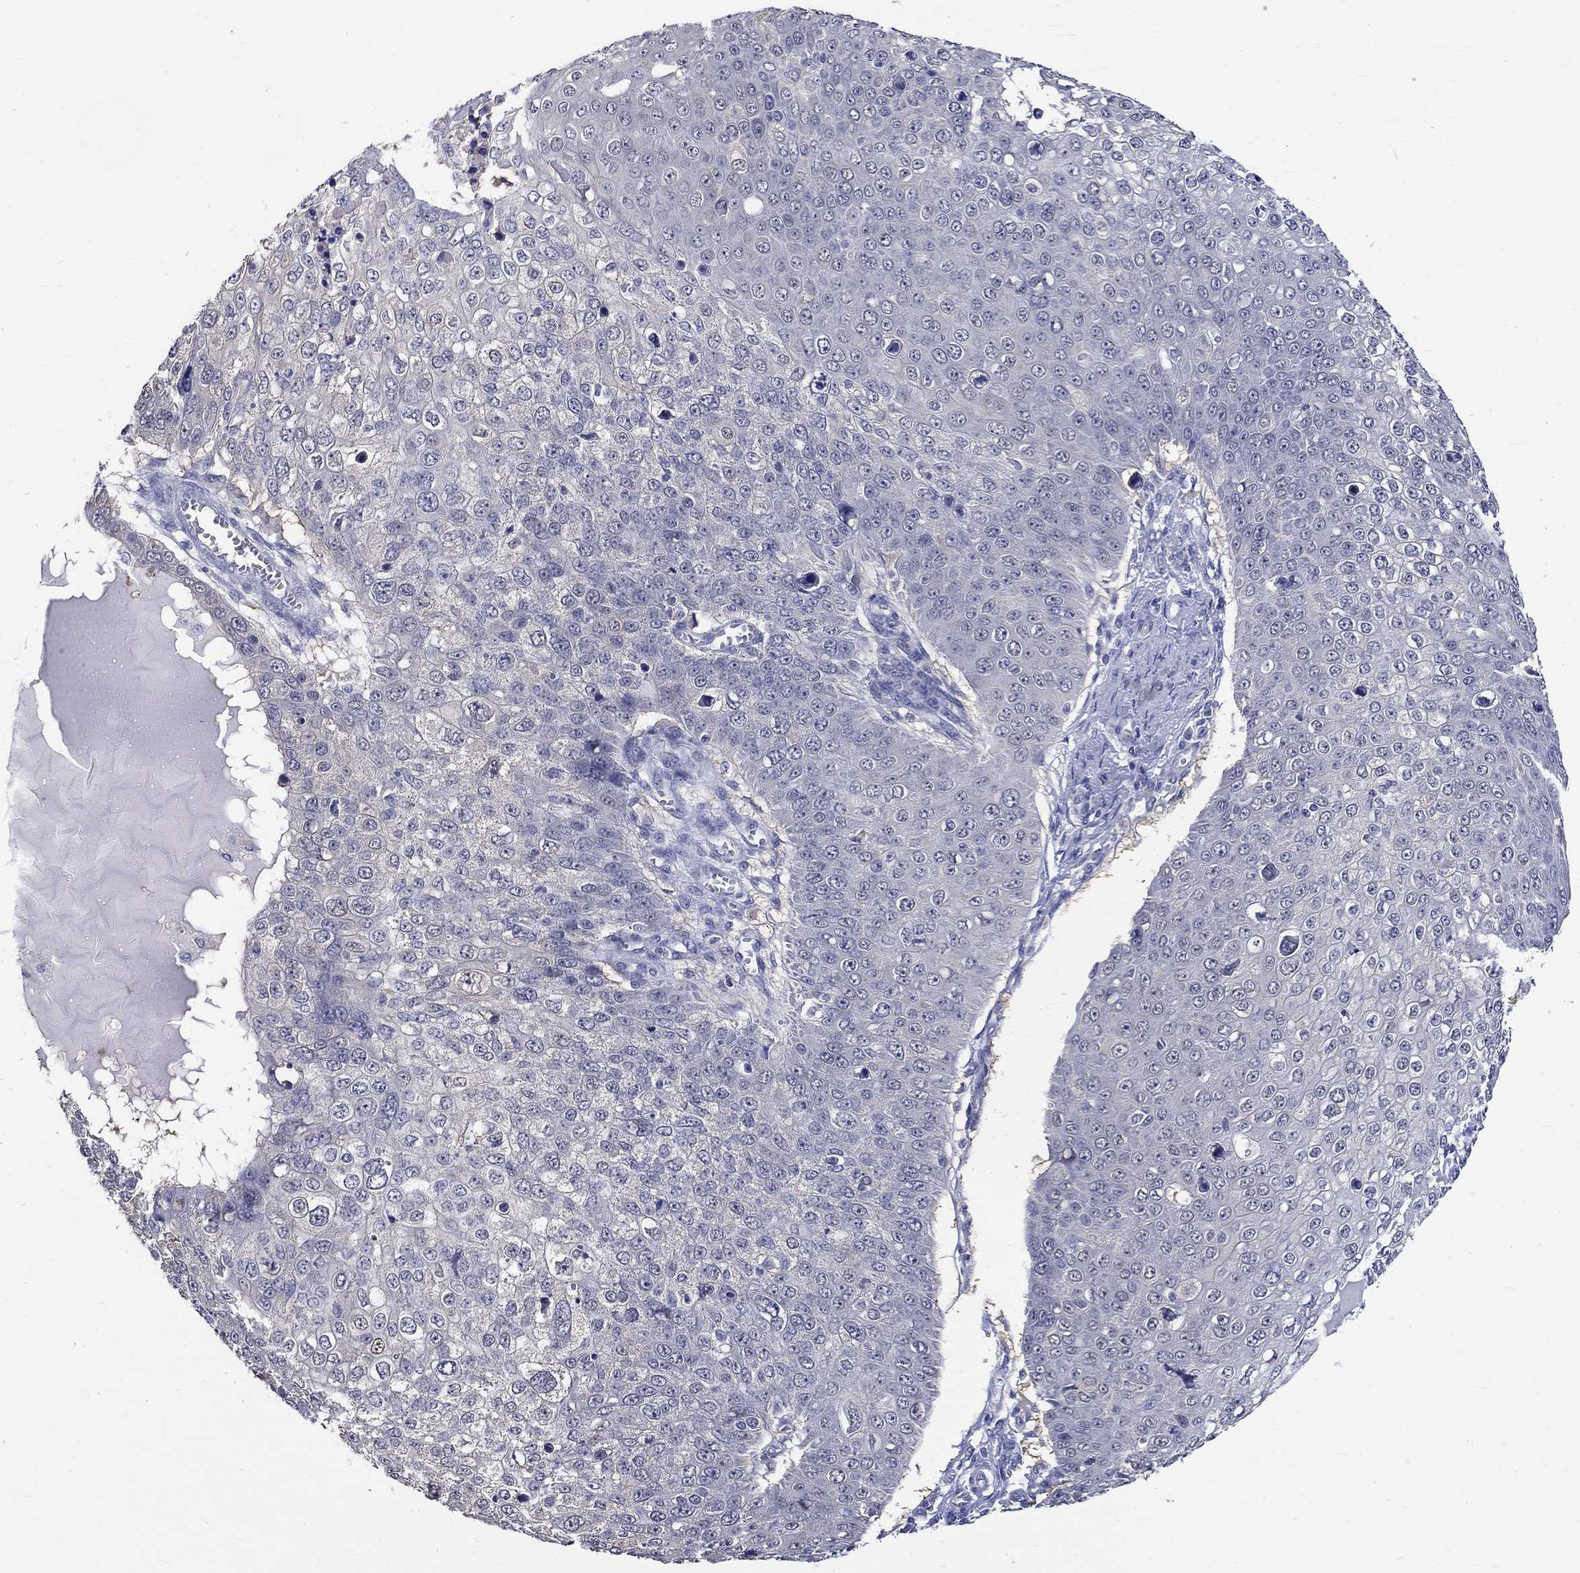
{"staining": {"intensity": "negative", "quantity": "none", "location": "none"}, "tissue": "skin cancer", "cell_type": "Tumor cells", "image_type": "cancer", "snomed": [{"axis": "morphology", "description": "Squamous cell carcinoma, NOS"}, {"axis": "topography", "description": "Skin"}], "caption": "Immunohistochemistry (IHC) of human squamous cell carcinoma (skin) shows no staining in tumor cells.", "gene": "ST6GALNAC1", "patient": {"sex": "male", "age": 71}}